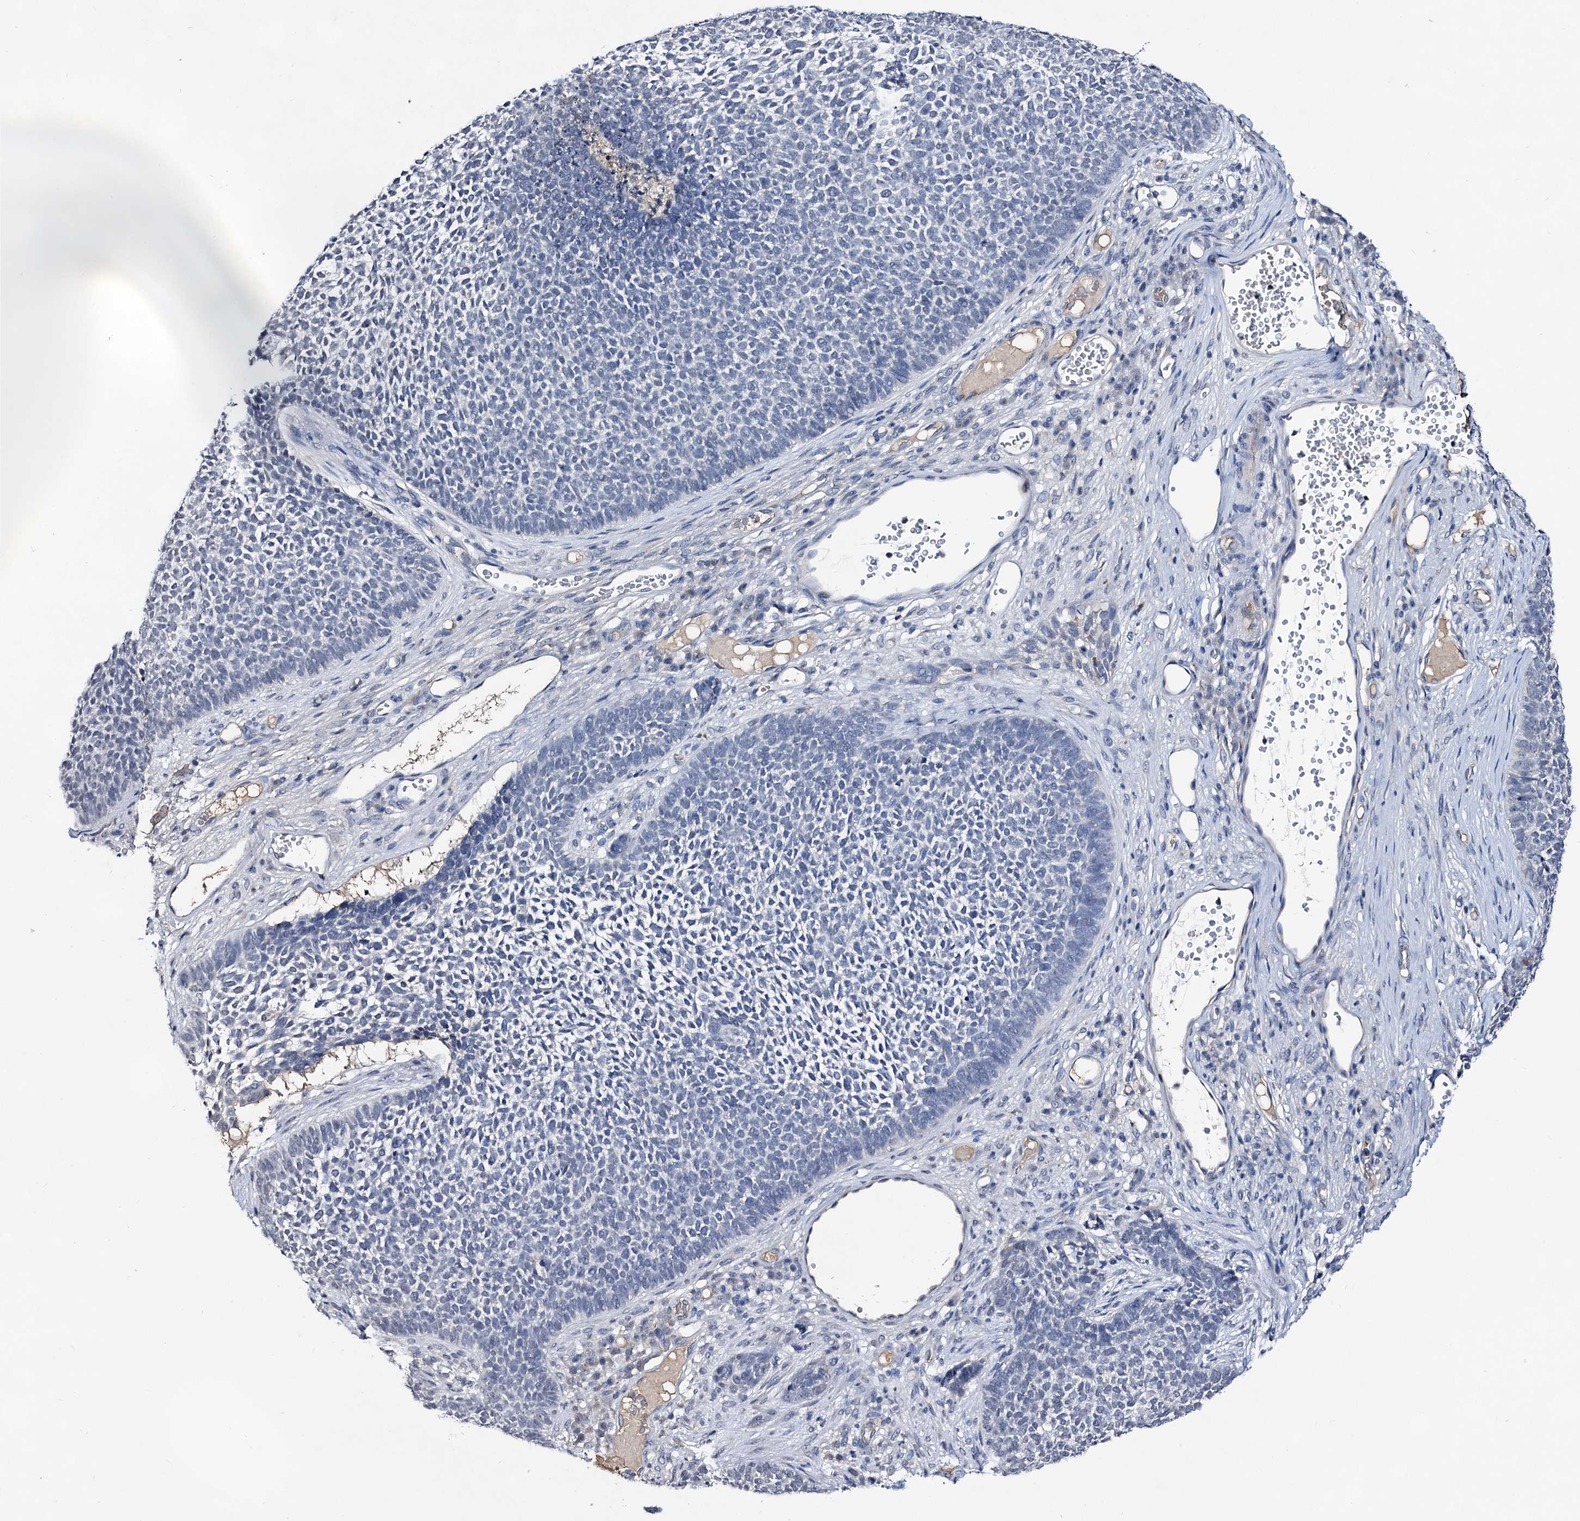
{"staining": {"intensity": "negative", "quantity": "none", "location": "none"}, "tissue": "skin cancer", "cell_type": "Tumor cells", "image_type": "cancer", "snomed": [{"axis": "morphology", "description": "Basal cell carcinoma"}, {"axis": "topography", "description": "Skin"}], "caption": "Skin basal cell carcinoma was stained to show a protein in brown. There is no significant staining in tumor cells.", "gene": "PLIN1", "patient": {"sex": "female", "age": 84}}